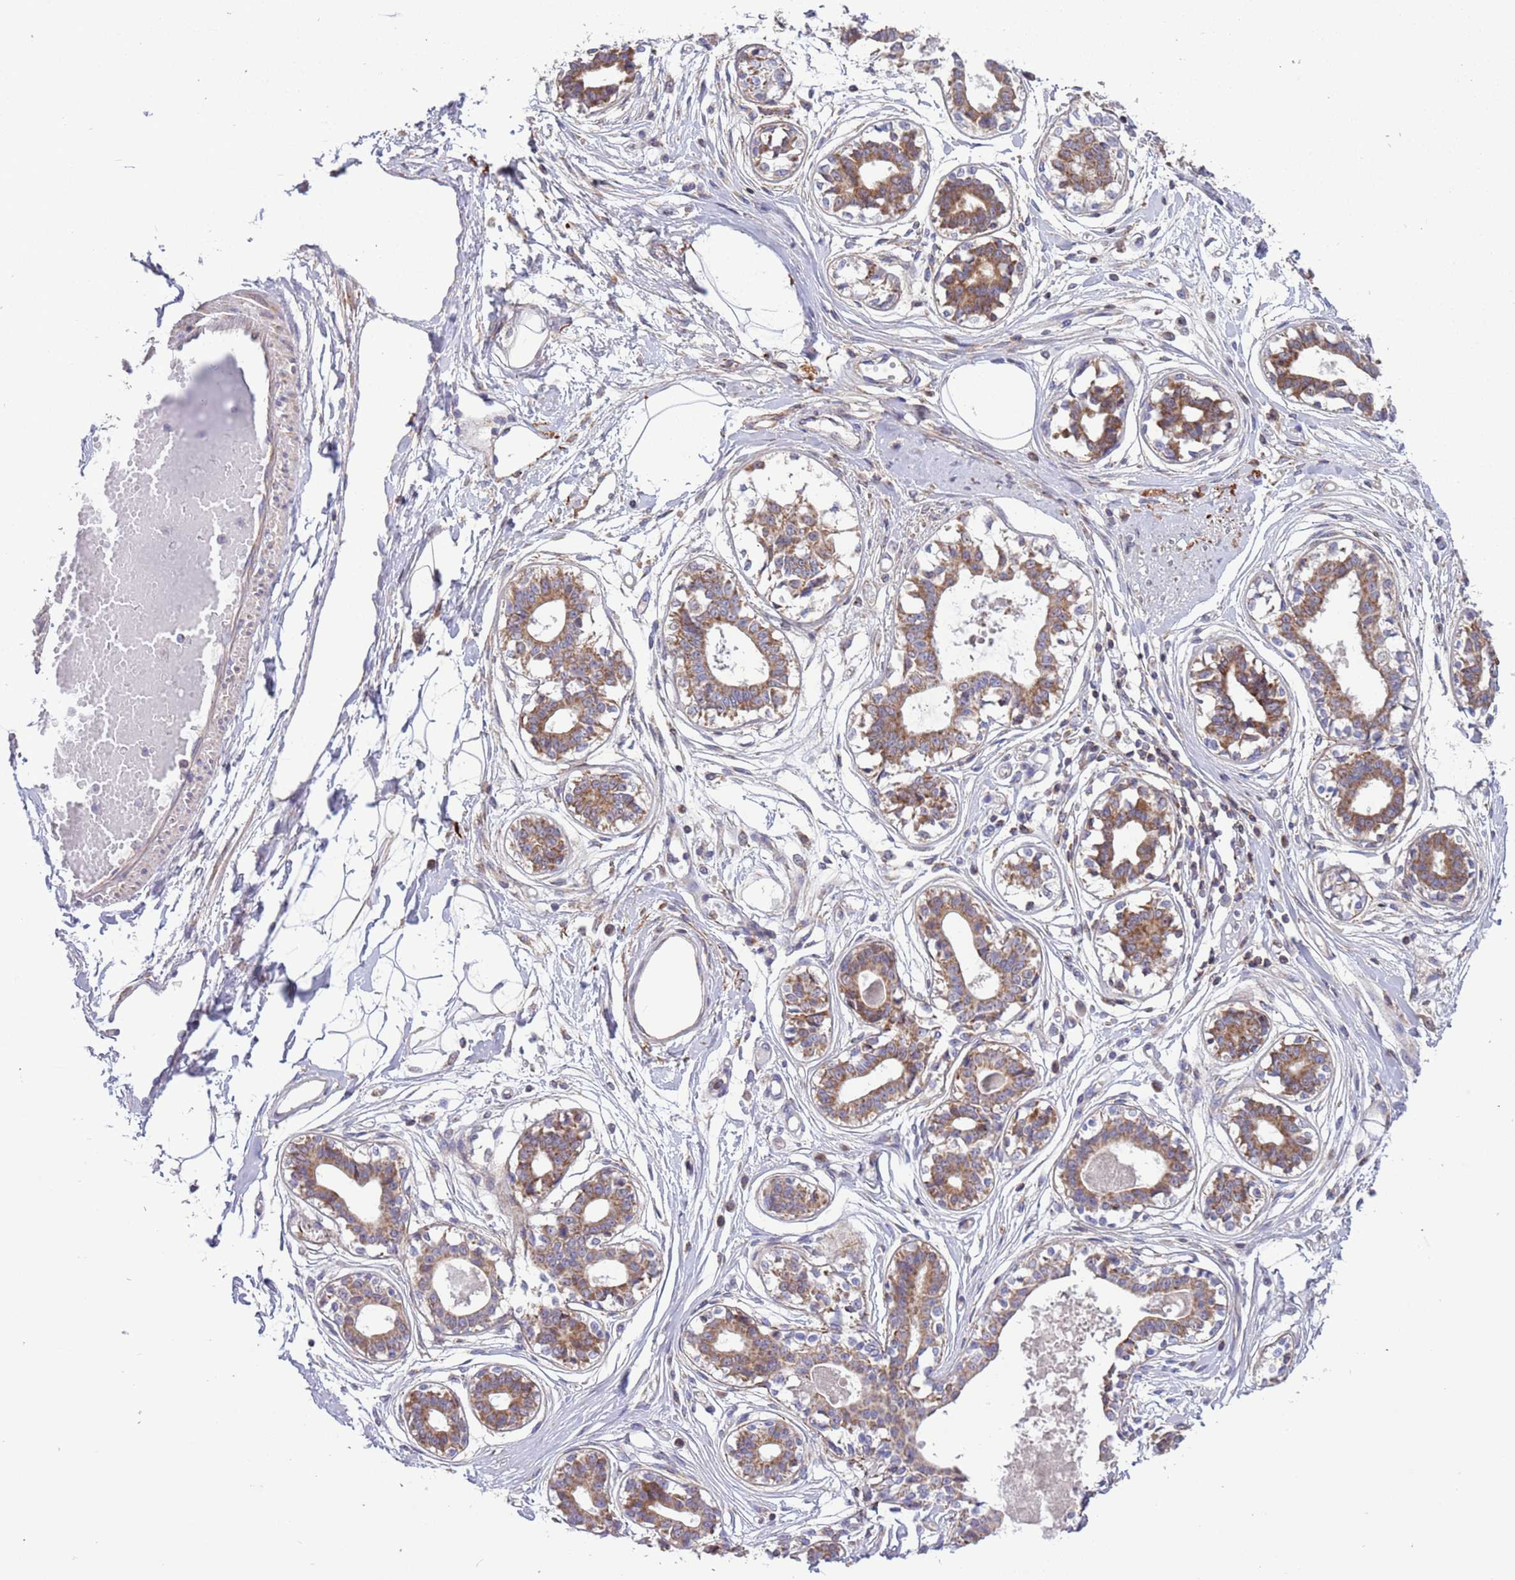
{"staining": {"intensity": "negative", "quantity": "none", "location": "none"}, "tissue": "breast", "cell_type": "Adipocytes", "image_type": "normal", "snomed": [{"axis": "morphology", "description": "Normal tissue, NOS"}, {"axis": "topography", "description": "Breast"}], "caption": "A high-resolution histopathology image shows immunohistochemistry staining of normal breast, which shows no significant staining in adipocytes.", "gene": "IRS4", "patient": {"sex": "female", "age": 45}}